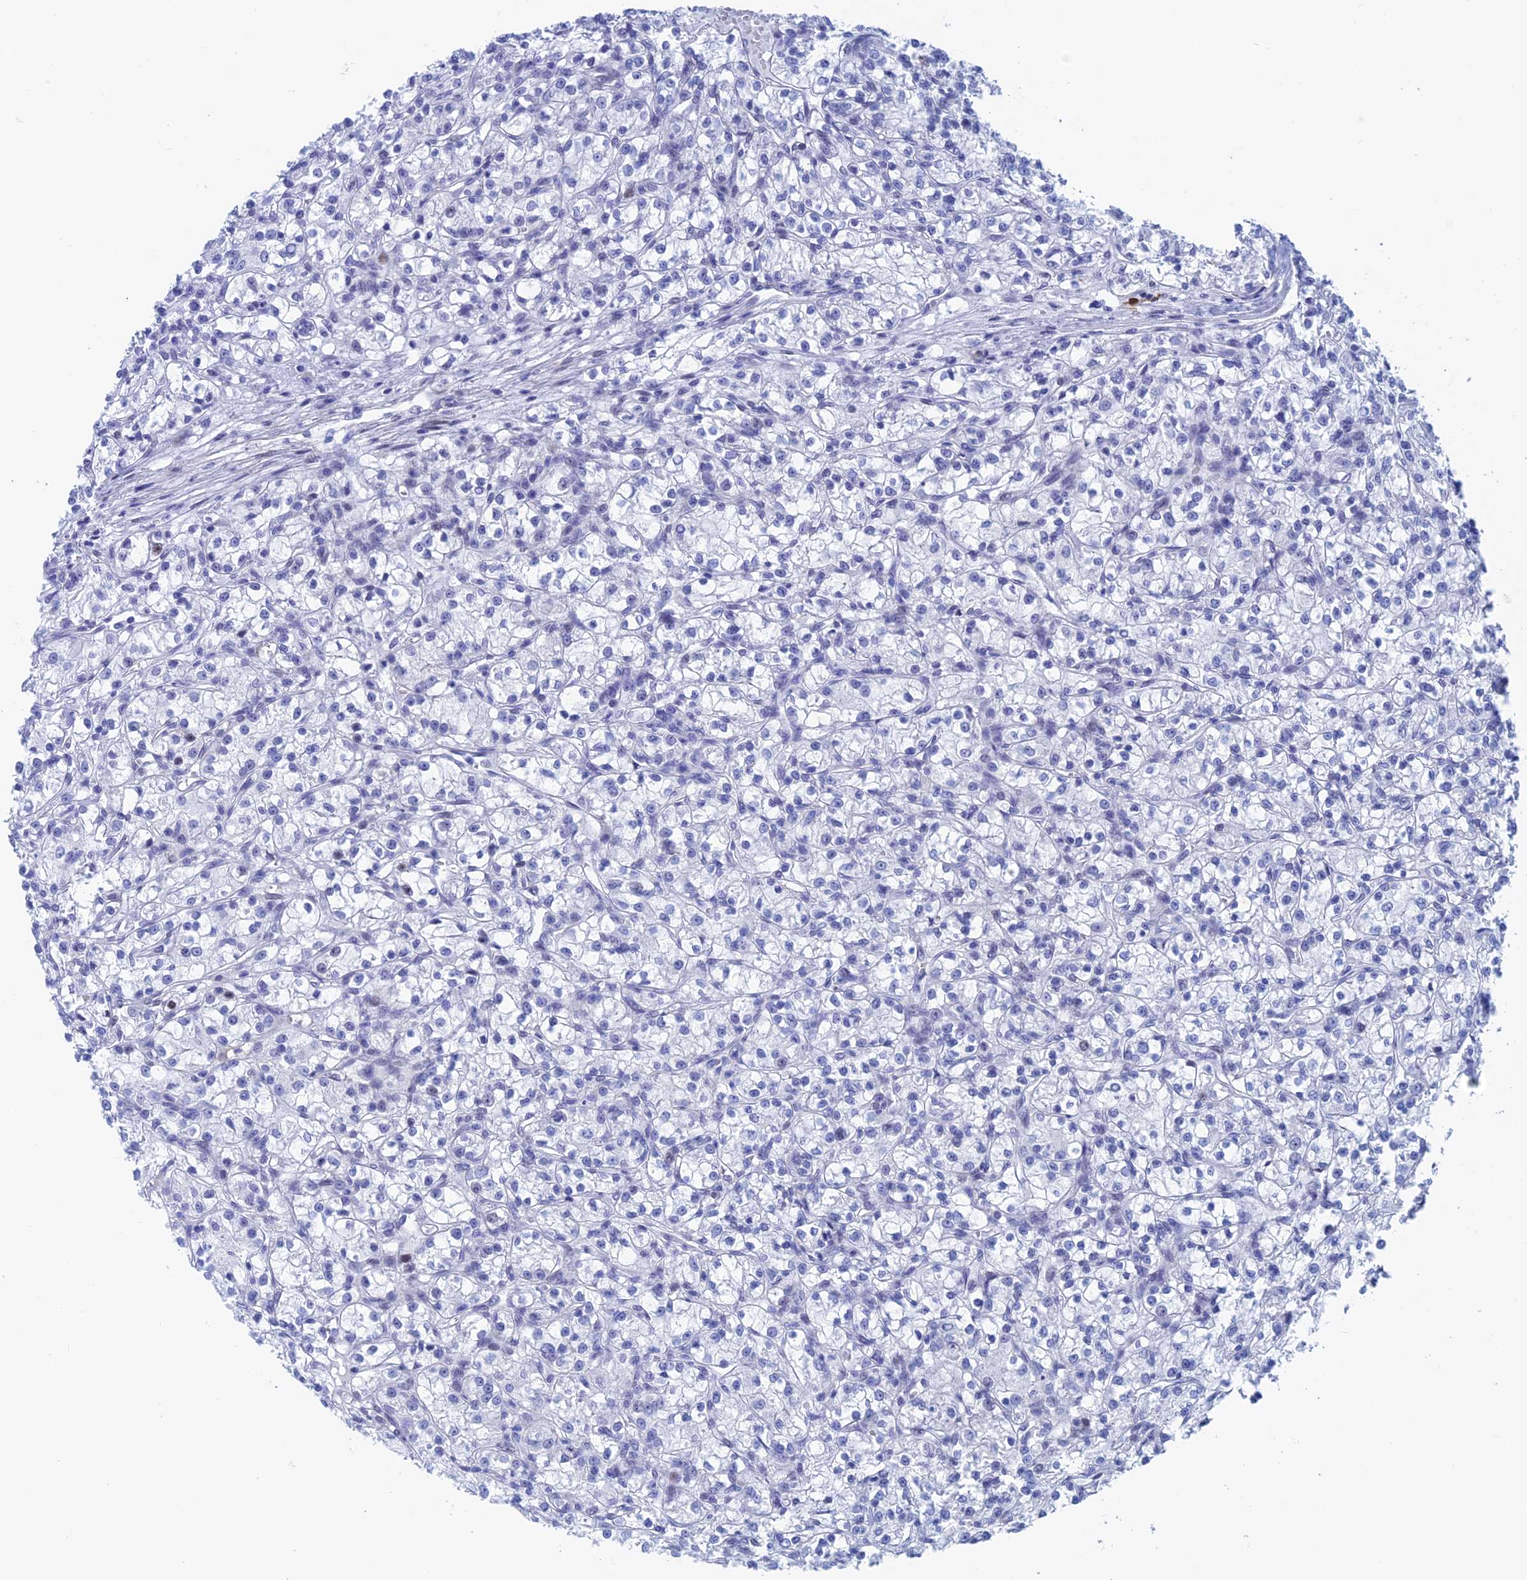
{"staining": {"intensity": "negative", "quantity": "none", "location": "none"}, "tissue": "renal cancer", "cell_type": "Tumor cells", "image_type": "cancer", "snomed": [{"axis": "morphology", "description": "Adenocarcinoma, NOS"}, {"axis": "topography", "description": "Kidney"}], "caption": "An image of human renal adenocarcinoma is negative for staining in tumor cells.", "gene": "WDR83", "patient": {"sex": "female", "age": 59}}